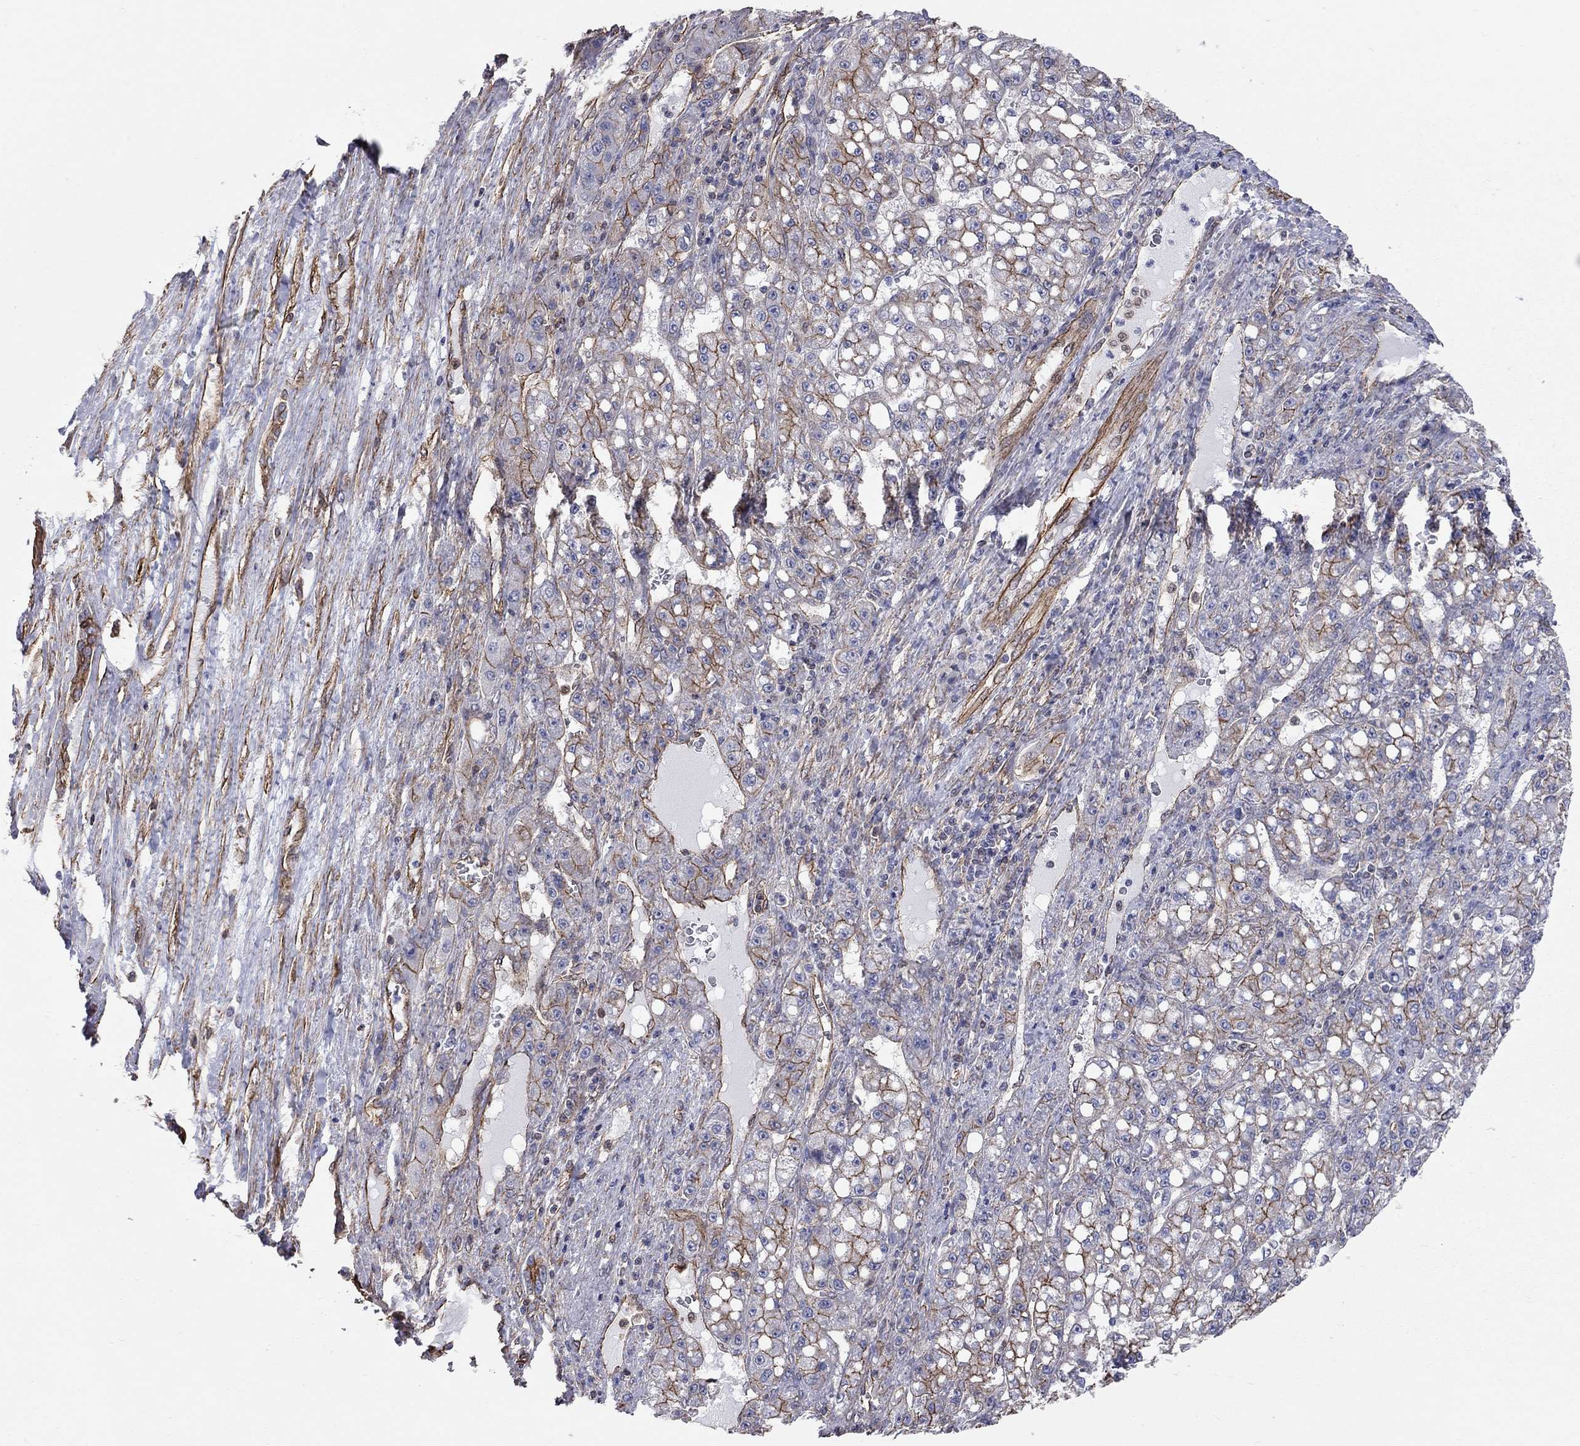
{"staining": {"intensity": "strong", "quantity": "<25%", "location": "cytoplasmic/membranous"}, "tissue": "liver cancer", "cell_type": "Tumor cells", "image_type": "cancer", "snomed": [{"axis": "morphology", "description": "Carcinoma, Hepatocellular, NOS"}, {"axis": "topography", "description": "Liver"}], "caption": "Approximately <25% of tumor cells in human liver hepatocellular carcinoma exhibit strong cytoplasmic/membranous protein positivity as visualized by brown immunohistochemical staining.", "gene": "BICDL2", "patient": {"sex": "female", "age": 65}}